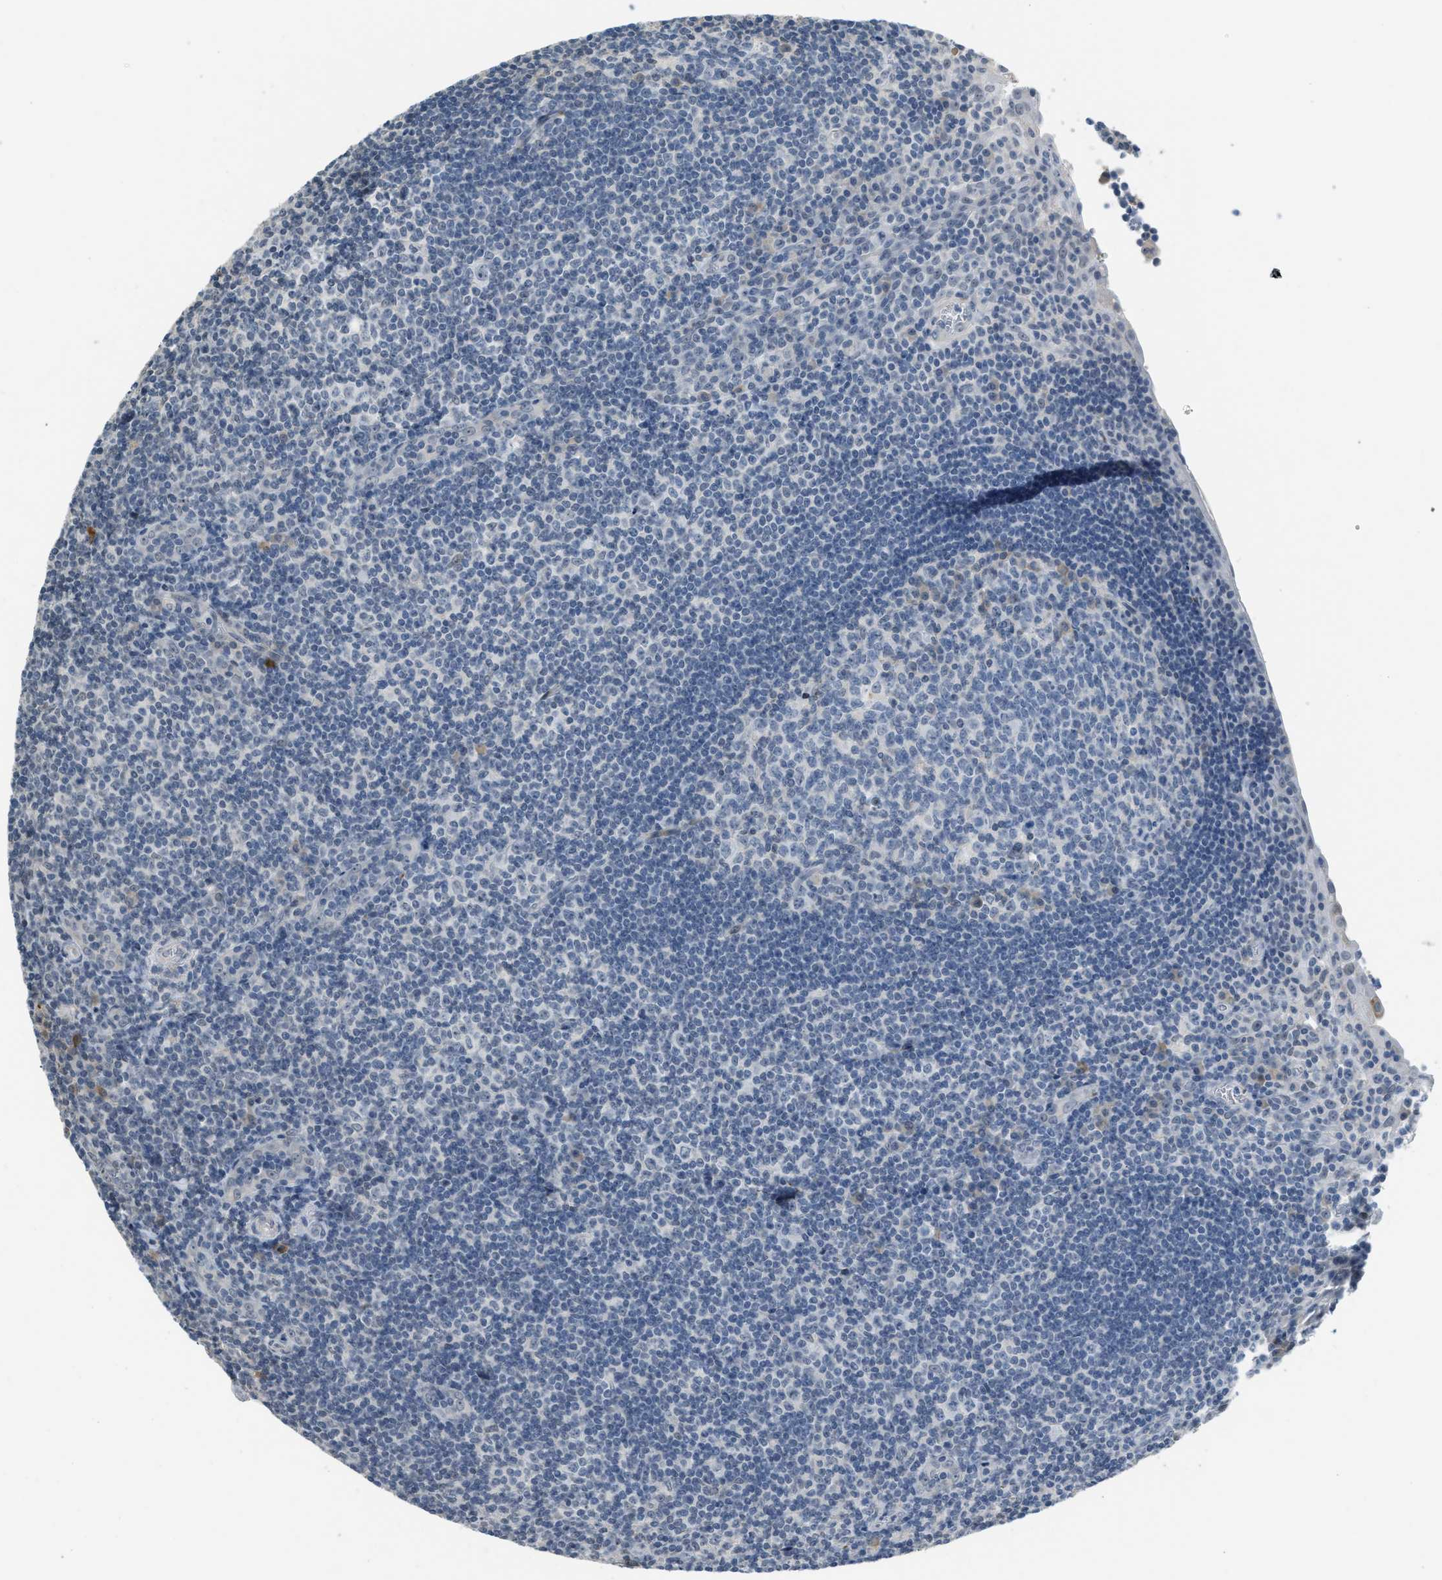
{"staining": {"intensity": "negative", "quantity": "none", "location": "none"}, "tissue": "tonsil", "cell_type": "Germinal center cells", "image_type": "normal", "snomed": [{"axis": "morphology", "description": "Normal tissue, NOS"}, {"axis": "topography", "description": "Tonsil"}], "caption": "Immunohistochemistry (IHC) histopathology image of unremarkable tonsil stained for a protein (brown), which displays no staining in germinal center cells.", "gene": "TMEM154", "patient": {"sex": "male", "age": 37}}